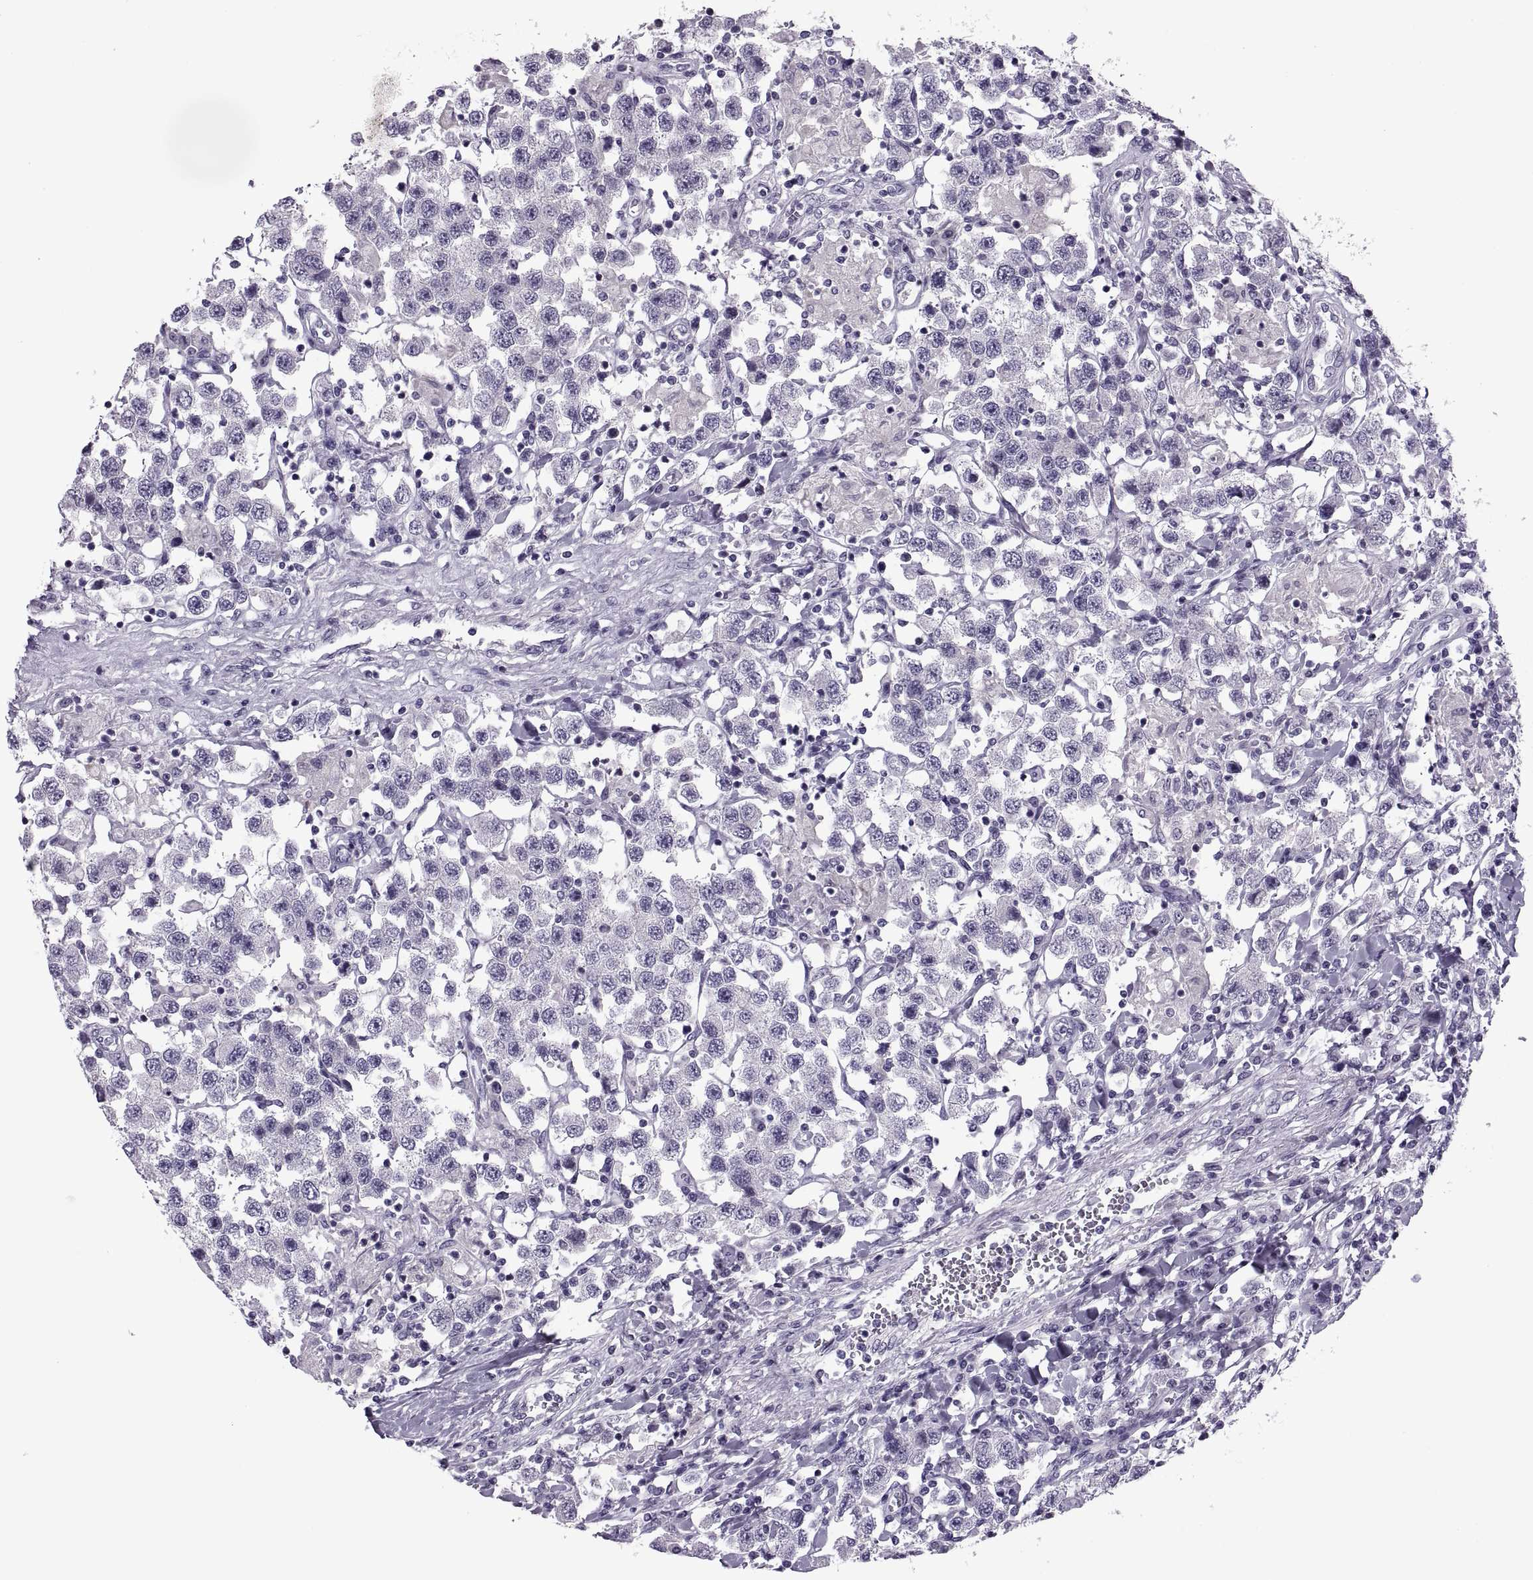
{"staining": {"intensity": "negative", "quantity": "none", "location": "none"}, "tissue": "testis cancer", "cell_type": "Tumor cells", "image_type": "cancer", "snomed": [{"axis": "morphology", "description": "Seminoma, NOS"}, {"axis": "topography", "description": "Testis"}], "caption": "Immunohistochemistry of testis cancer (seminoma) displays no staining in tumor cells.", "gene": "SYNGR4", "patient": {"sex": "male", "age": 45}}